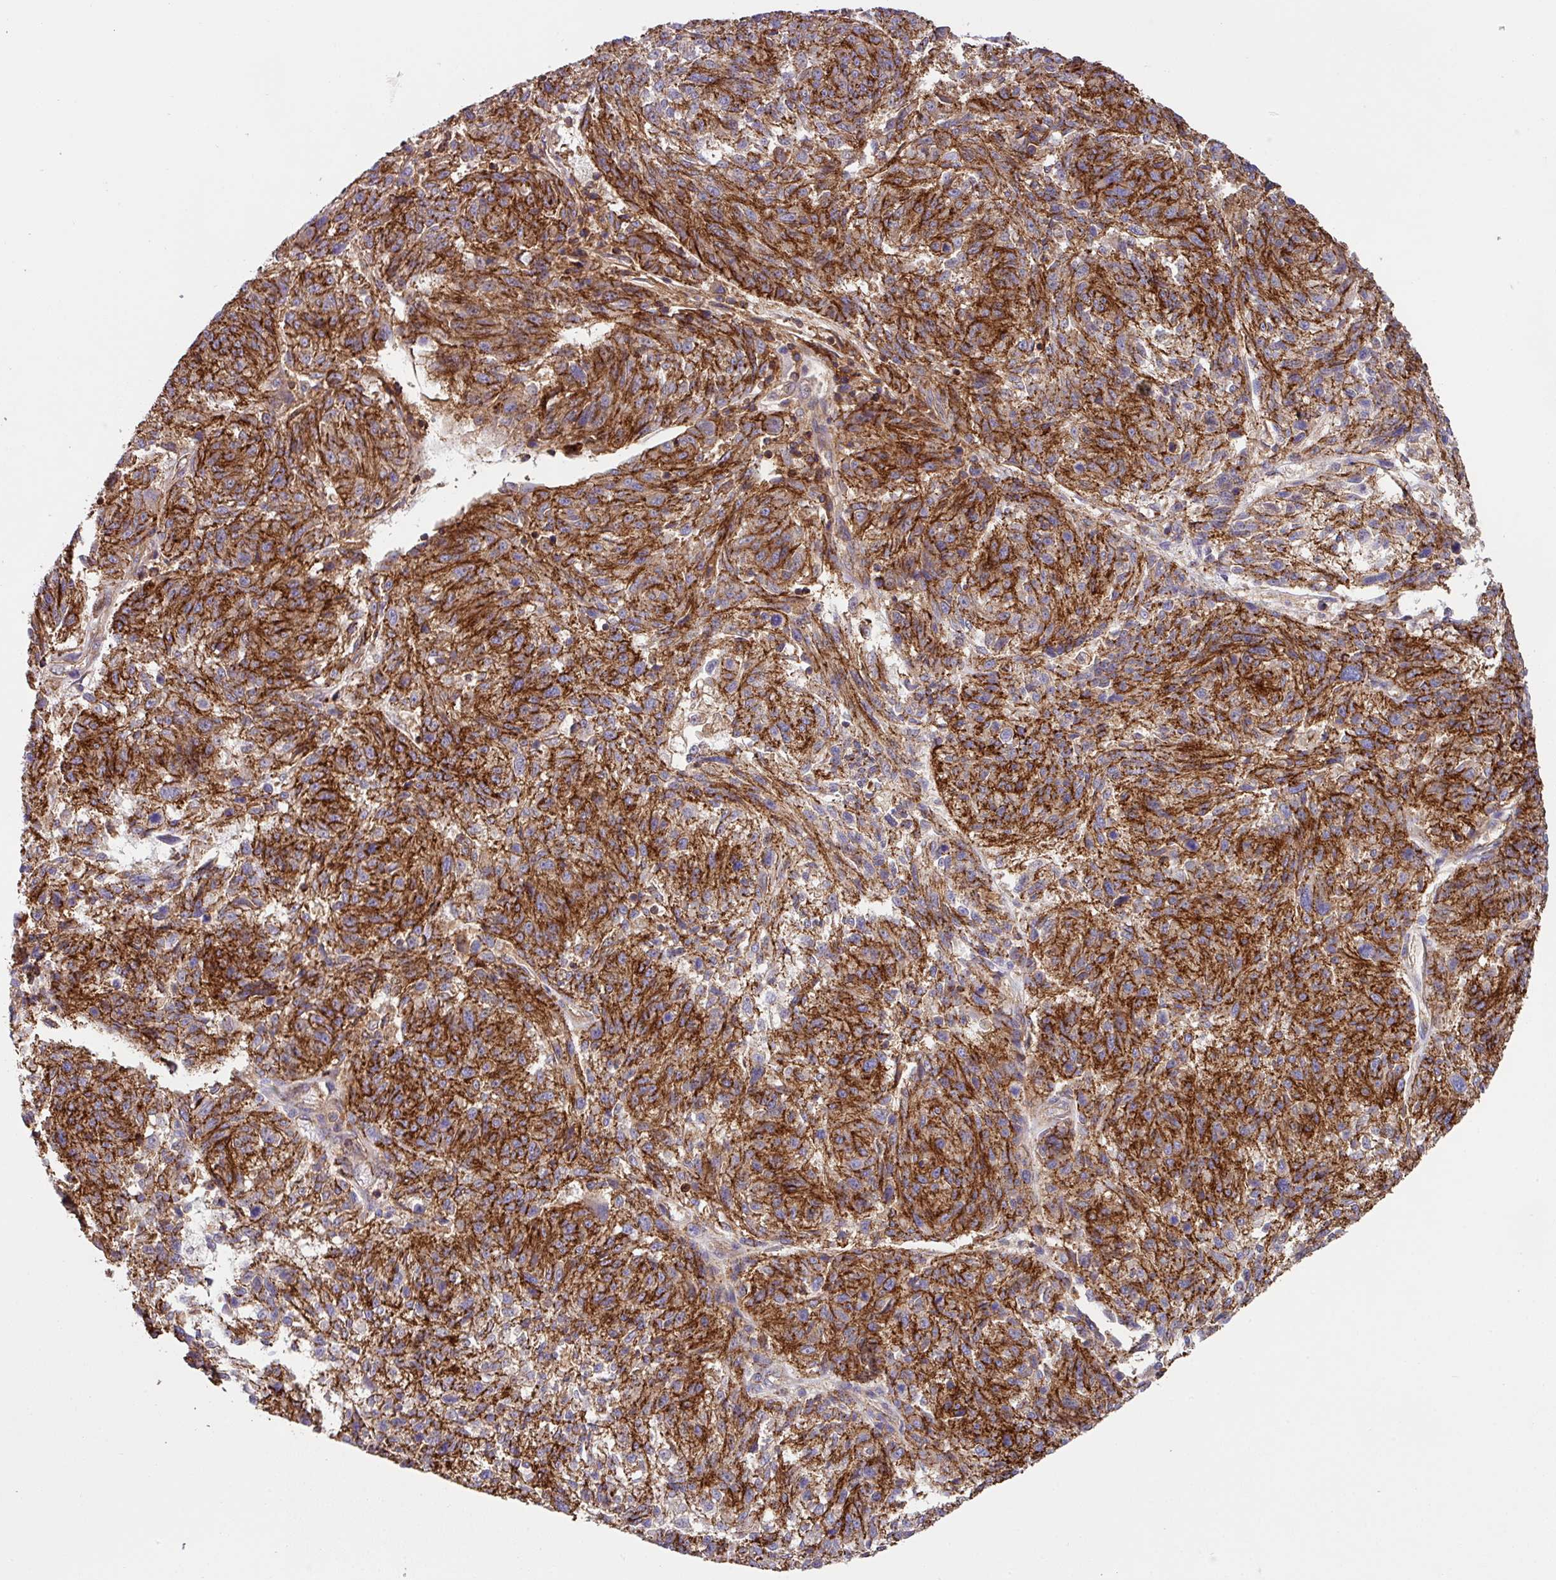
{"staining": {"intensity": "strong", "quantity": ">75%", "location": "cytoplasmic/membranous"}, "tissue": "melanoma", "cell_type": "Tumor cells", "image_type": "cancer", "snomed": [{"axis": "morphology", "description": "Malignant melanoma, NOS"}, {"axis": "topography", "description": "Skin"}], "caption": "Melanoma tissue displays strong cytoplasmic/membranous expression in approximately >75% of tumor cells, visualized by immunohistochemistry.", "gene": "RIC1", "patient": {"sex": "male", "age": 53}}